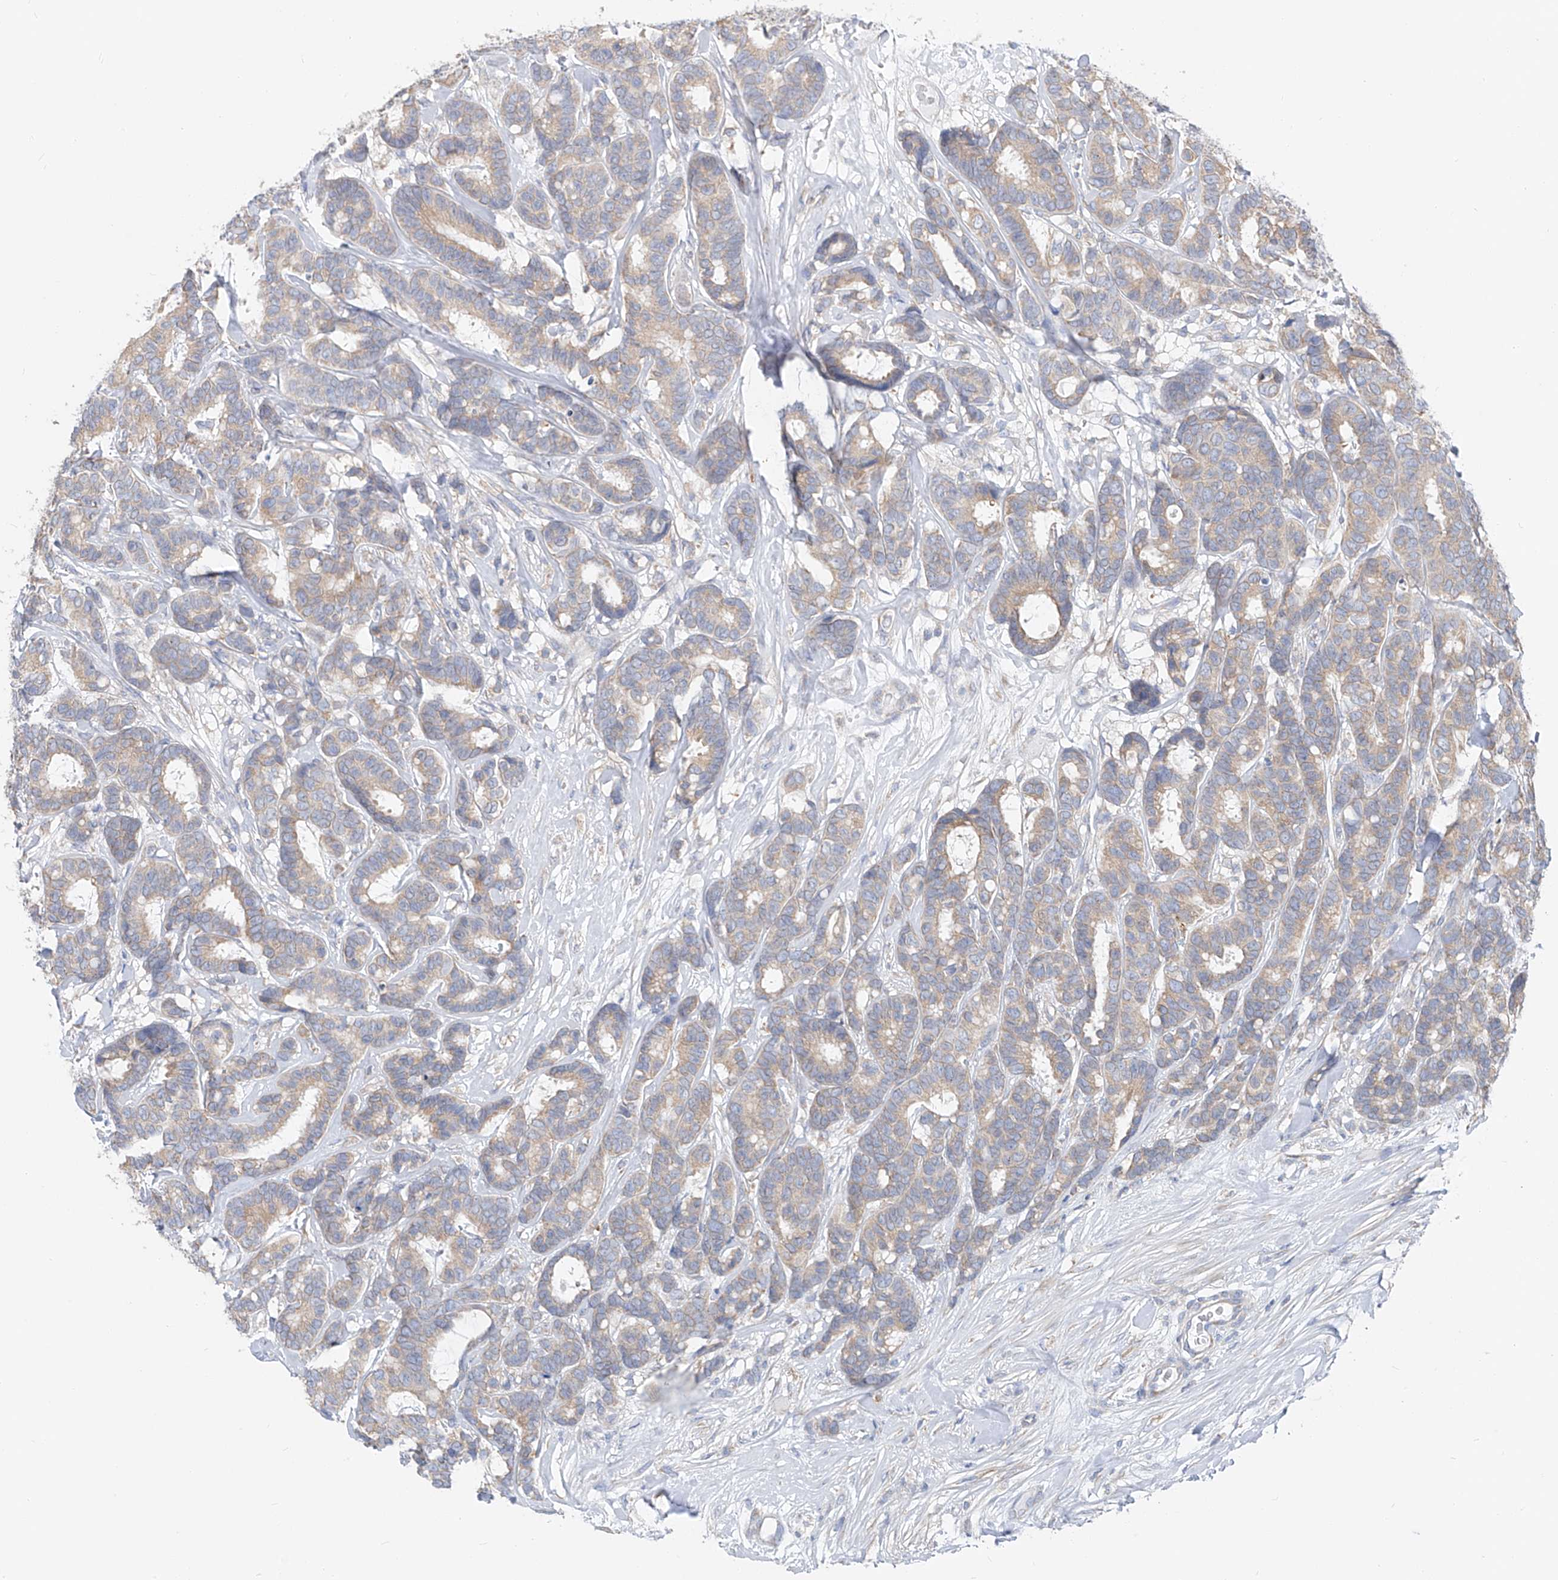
{"staining": {"intensity": "weak", "quantity": "25%-75%", "location": "cytoplasmic/membranous"}, "tissue": "breast cancer", "cell_type": "Tumor cells", "image_type": "cancer", "snomed": [{"axis": "morphology", "description": "Duct carcinoma"}, {"axis": "topography", "description": "Breast"}], "caption": "Immunohistochemistry histopathology image of neoplastic tissue: breast cancer (invasive ductal carcinoma) stained using immunohistochemistry (IHC) exhibits low levels of weak protein expression localized specifically in the cytoplasmic/membranous of tumor cells, appearing as a cytoplasmic/membranous brown color.", "gene": "UFL1", "patient": {"sex": "female", "age": 87}}